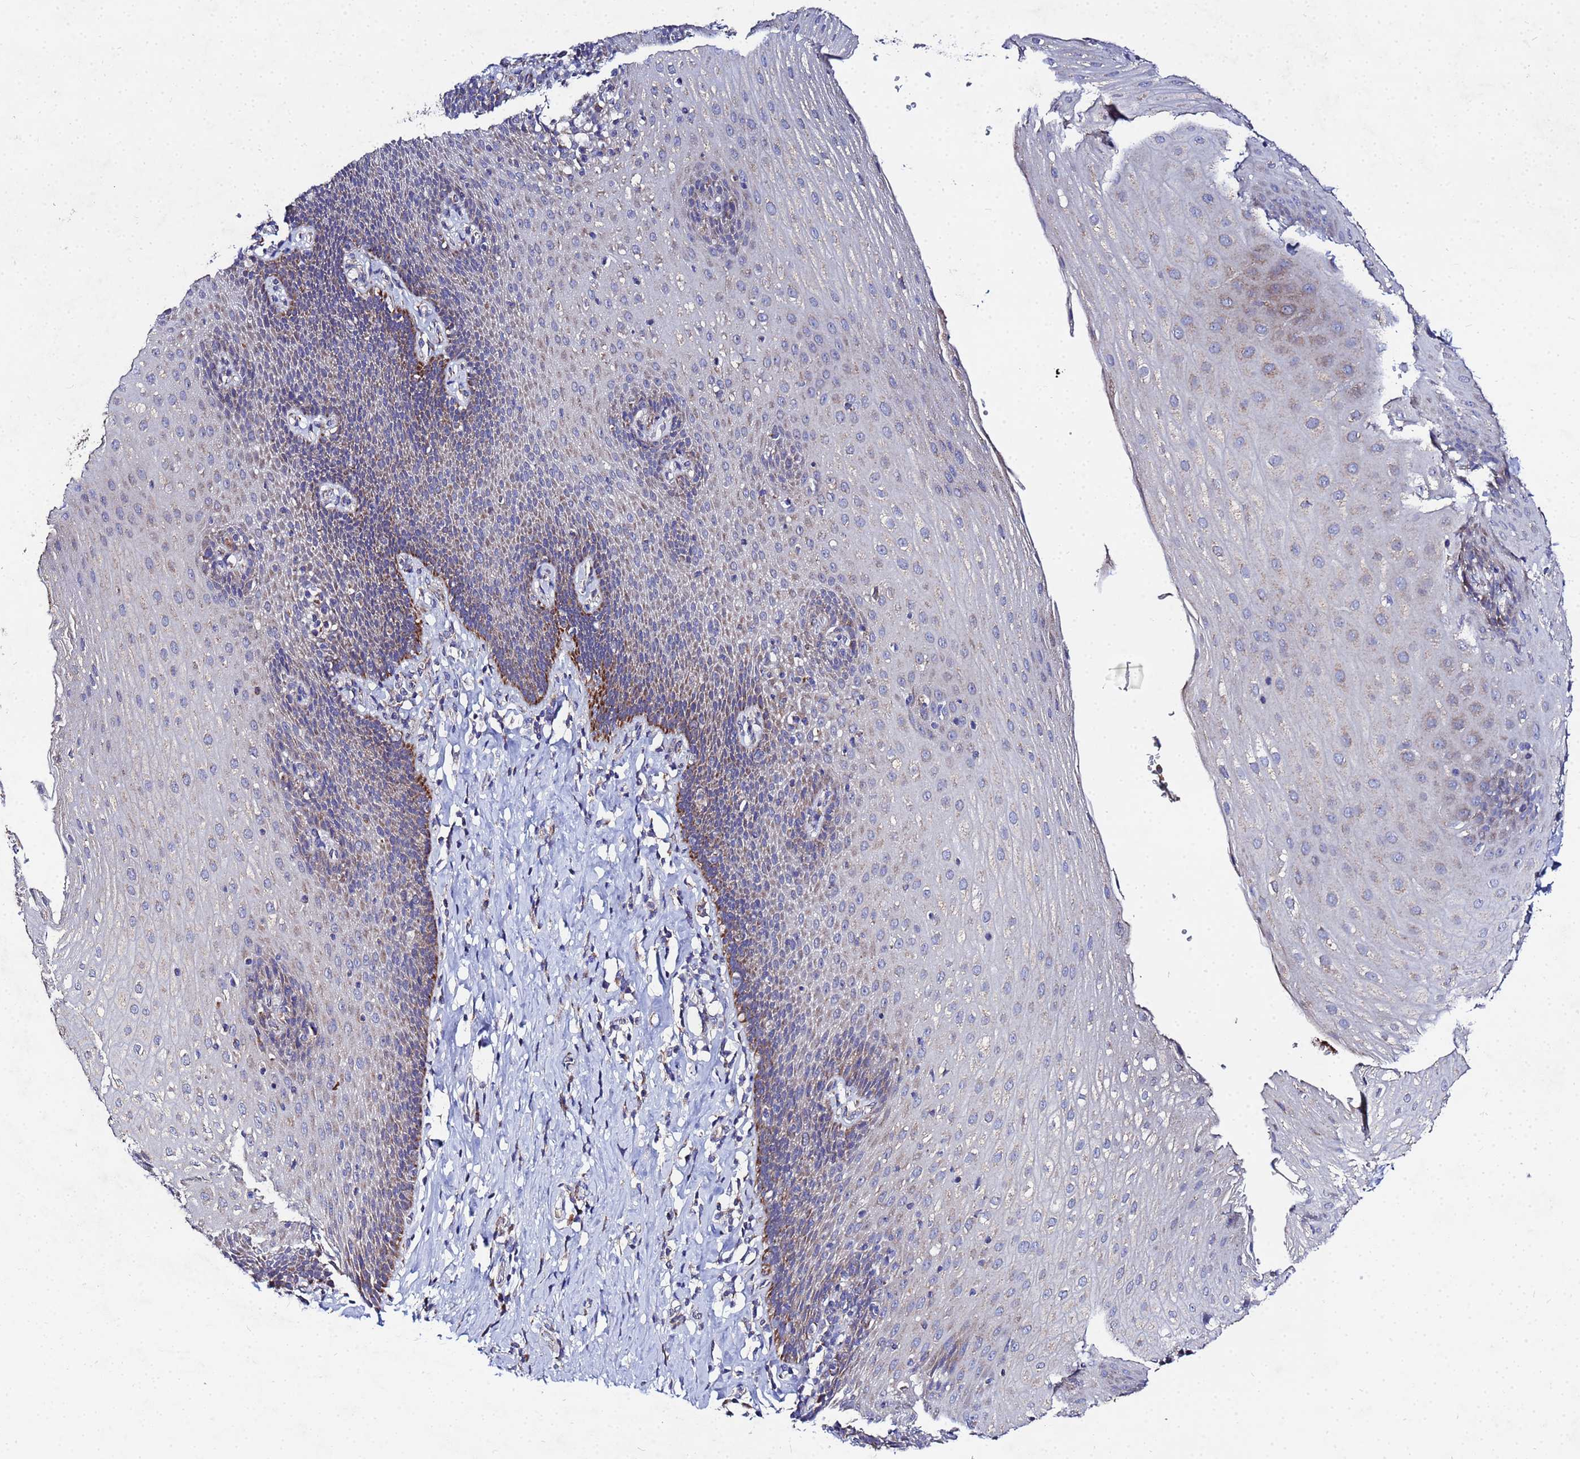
{"staining": {"intensity": "moderate", "quantity": "25%-75%", "location": "cytoplasmic/membranous"}, "tissue": "esophagus", "cell_type": "Squamous epithelial cells", "image_type": "normal", "snomed": [{"axis": "morphology", "description": "Normal tissue, NOS"}, {"axis": "topography", "description": "Esophagus"}], "caption": "Immunohistochemistry (DAB) staining of unremarkable esophagus shows moderate cytoplasmic/membranous protein positivity in approximately 25%-75% of squamous epithelial cells.", "gene": "FAHD2A", "patient": {"sex": "female", "age": 61}}